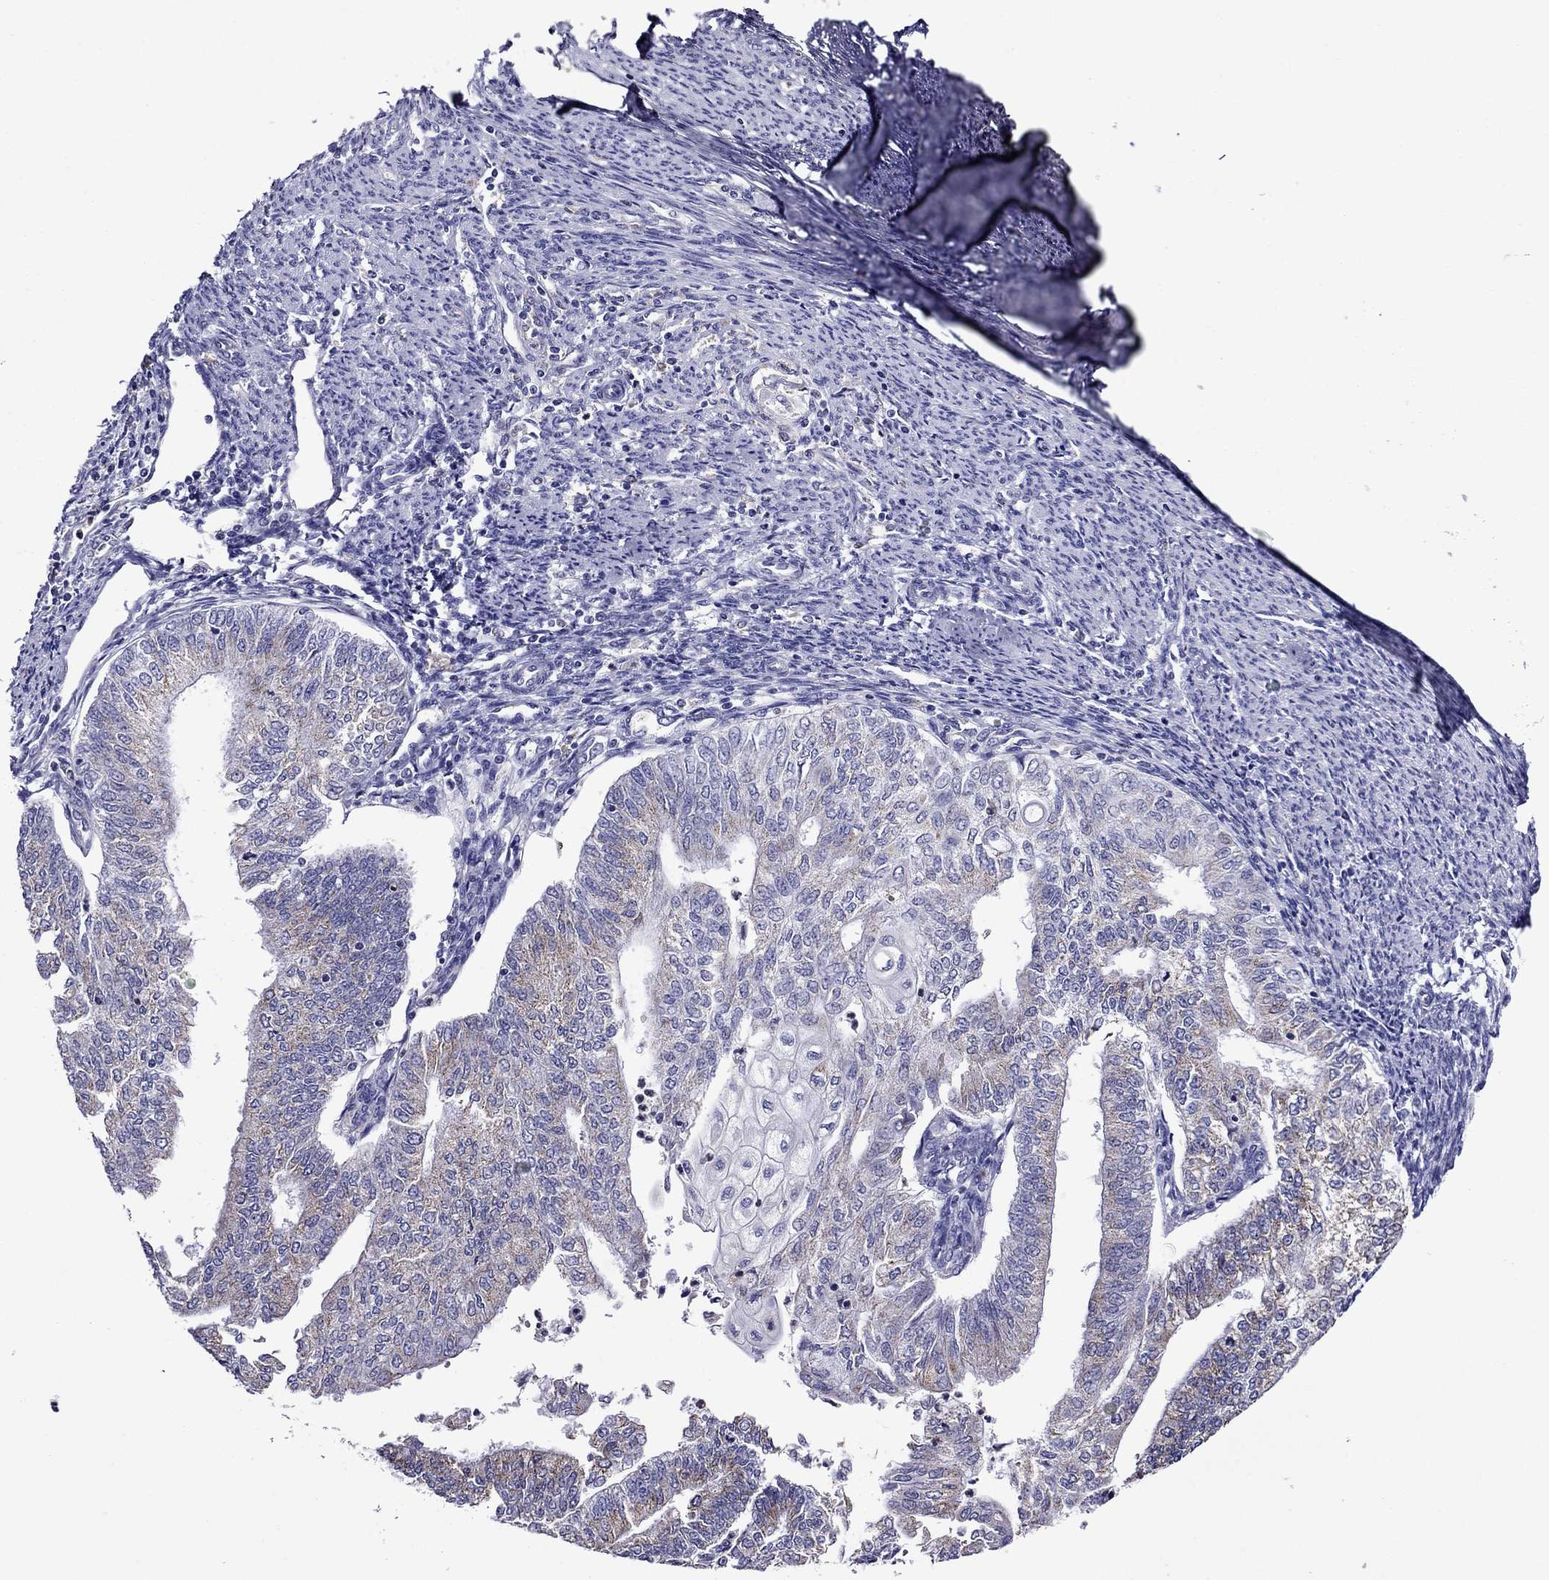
{"staining": {"intensity": "weak", "quantity": "25%-75%", "location": "cytoplasmic/membranous"}, "tissue": "endometrial cancer", "cell_type": "Tumor cells", "image_type": "cancer", "snomed": [{"axis": "morphology", "description": "Adenocarcinoma, NOS"}, {"axis": "topography", "description": "Endometrium"}], "caption": "DAB (3,3'-diaminobenzidine) immunohistochemical staining of endometrial adenocarcinoma displays weak cytoplasmic/membranous protein positivity in about 25%-75% of tumor cells.", "gene": "SCG2", "patient": {"sex": "female", "age": 59}}